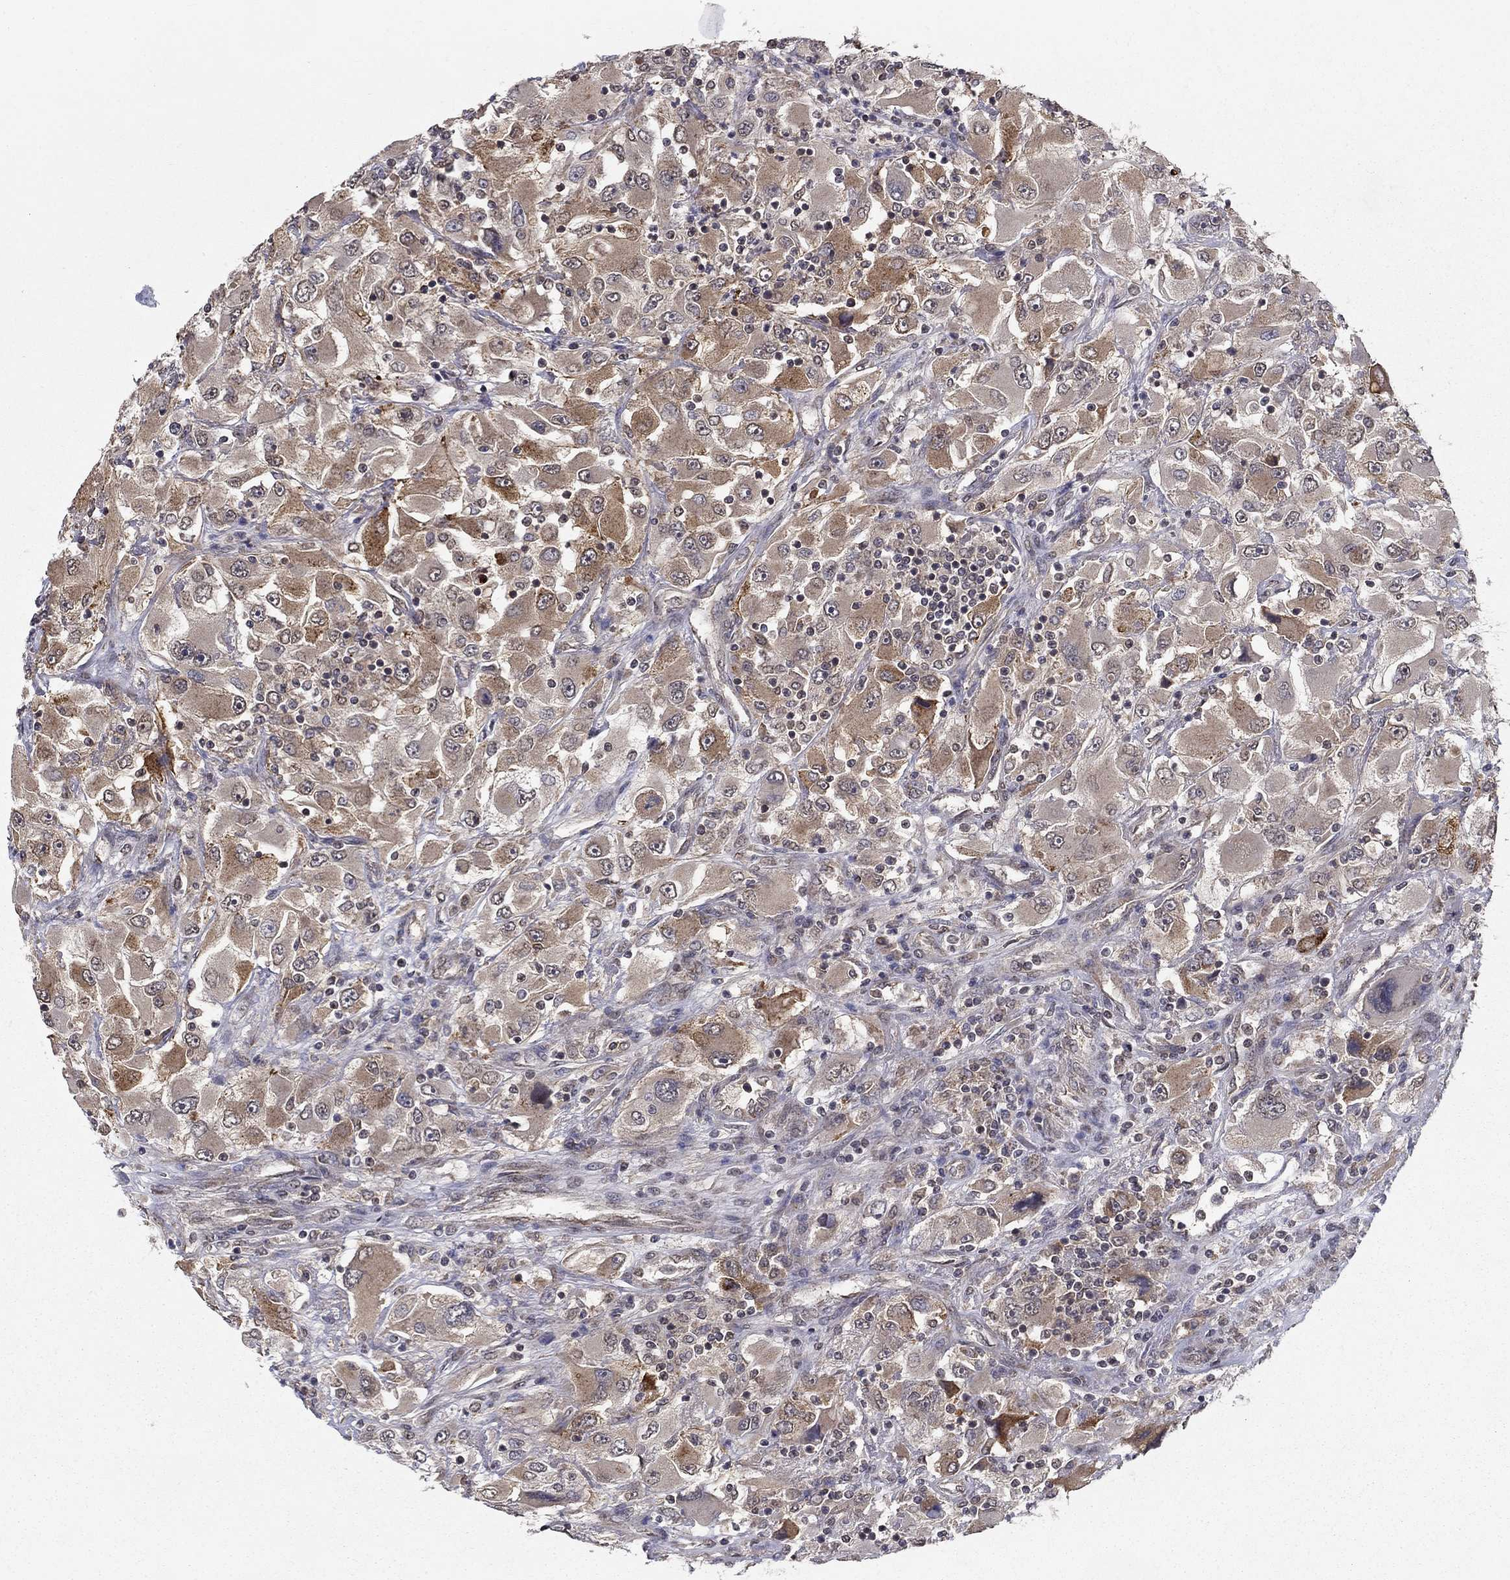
{"staining": {"intensity": "moderate", "quantity": ">75%", "location": "cytoplasmic/membranous"}, "tissue": "renal cancer", "cell_type": "Tumor cells", "image_type": "cancer", "snomed": [{"axis": "morphology", "description": "Adenocarcinoma, NOS"}, {"axis": "topography", "description": "Kidney"}], "caption": "A brown stain highlights moderate cytoplasmic/membranous positivity of a protein in renal adenocarcinoma tumor cells.", "gene": "SLC2A13", "patient": {"sex": "female", "age": 52}}